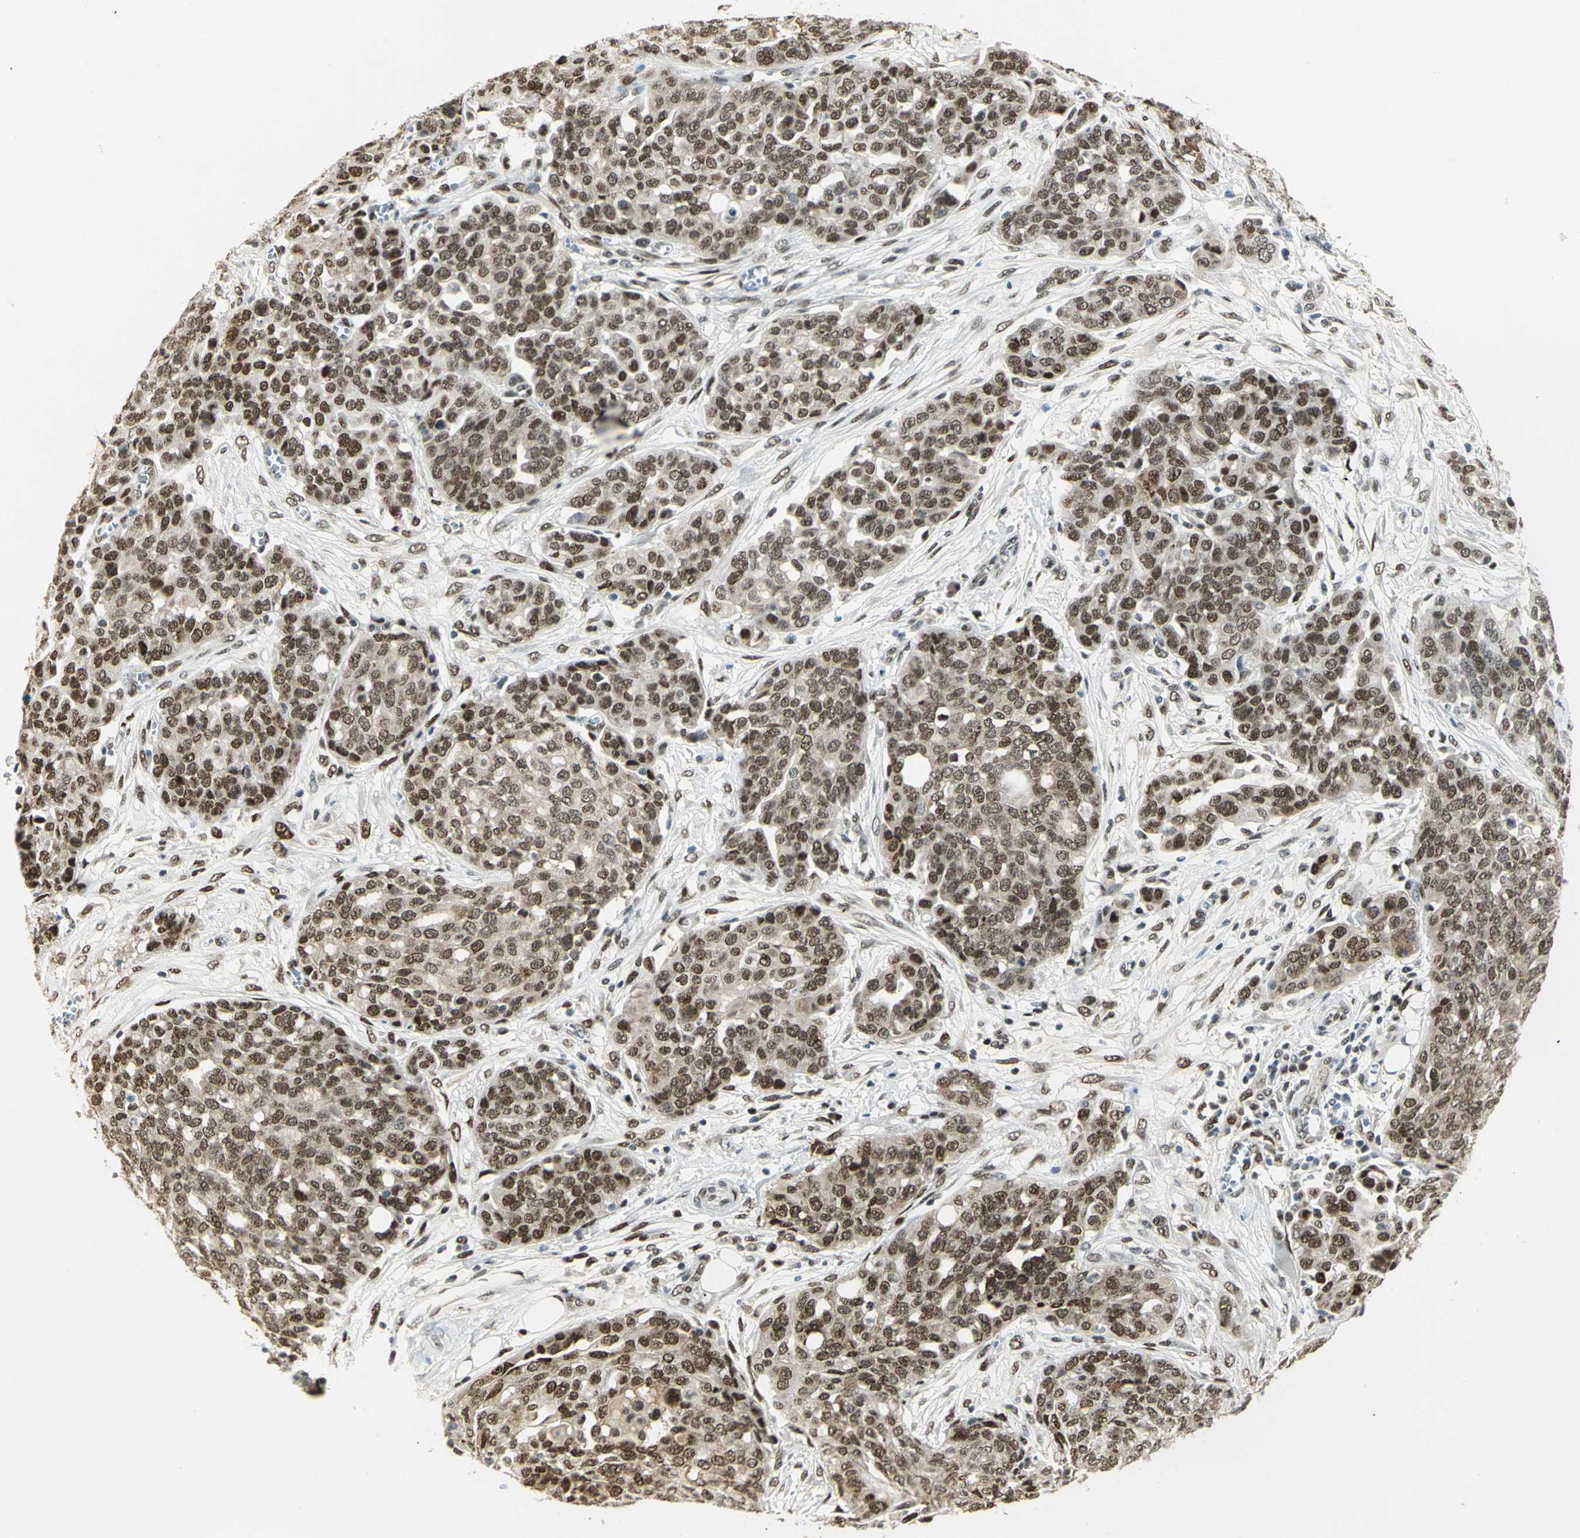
{"staining": {"intensity": "strong", "quantity": ">75%", "location": "nuclear"}, "tissue": "ovarian cancer", "cell_type": "Tumor cells", "image_type": "cancer", "snomed": [{"axis": "morphology", "description": "Cystadenocarcinoma, serous, NOS"}, {"axis": "topography", "description": "Soft tissue"}, {"axis": "topography", "description": "Ovary"}], "caption": "About >75% of tumor cells in ovarian cancer reveal strong nuclear protein staining as visualized by brown immunohistochemical staining.", "gene": "AK6", "patient": {"sex": "female", "age": 57}}